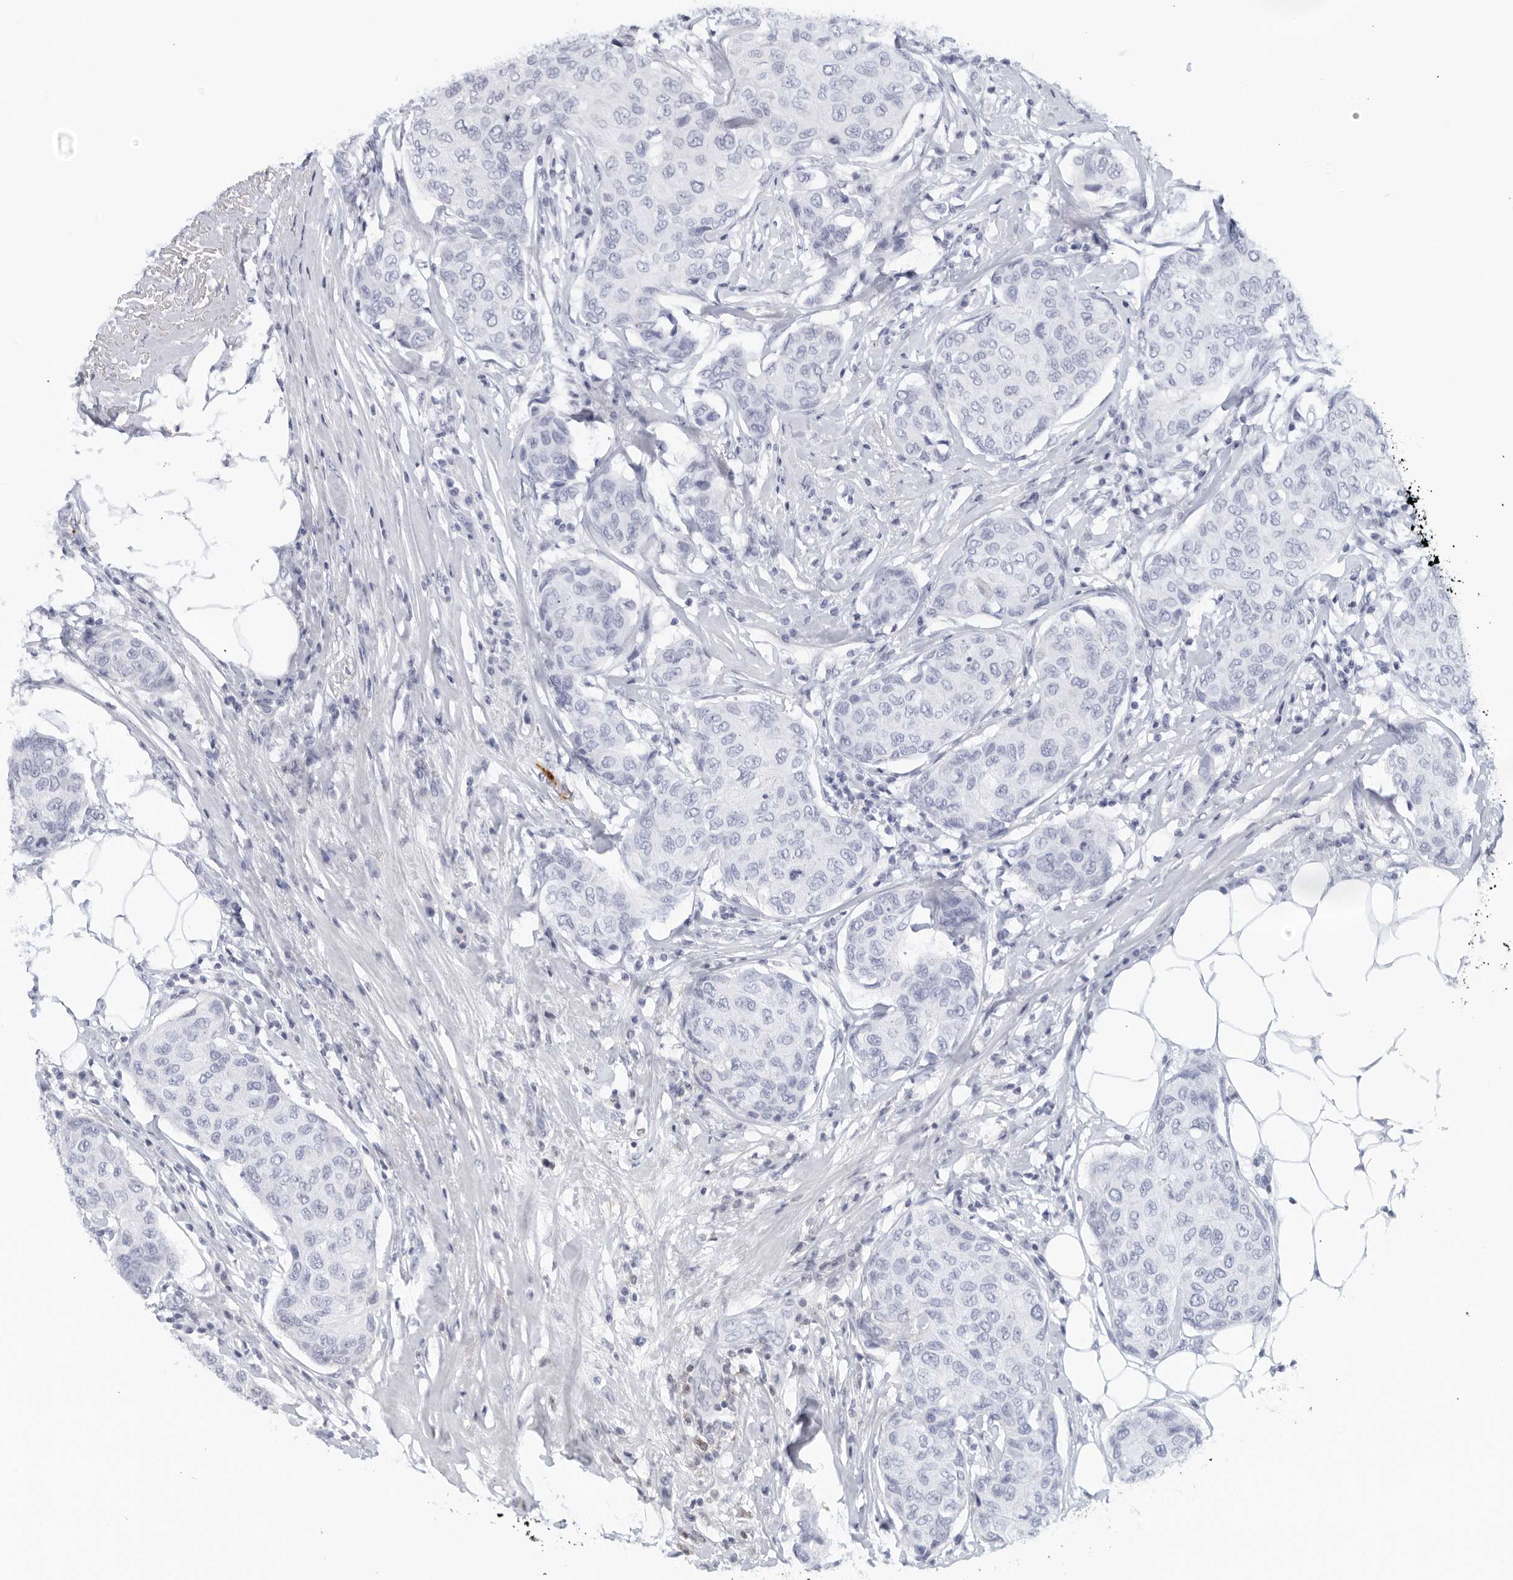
{"staining": {"intensity": "negative", "quantity": "none", "location": "none"}, "tissue": "breast cancer", "cell_type": "Tumor cells", "image_type": "cancer", "snomed": [{"axis": "morphology", "description": "Duct carcinoma"}, {"axis": "topography", "description": "Breast"}], "caption": "Immunohistochemistry (IHC) photomicrograph of intraductal carcinoma (breast) stained for a protein (brown), which reveals no positivity in tumor cells.", "gene": "FGG", "patient": {"sex": "female", "age": 80}}